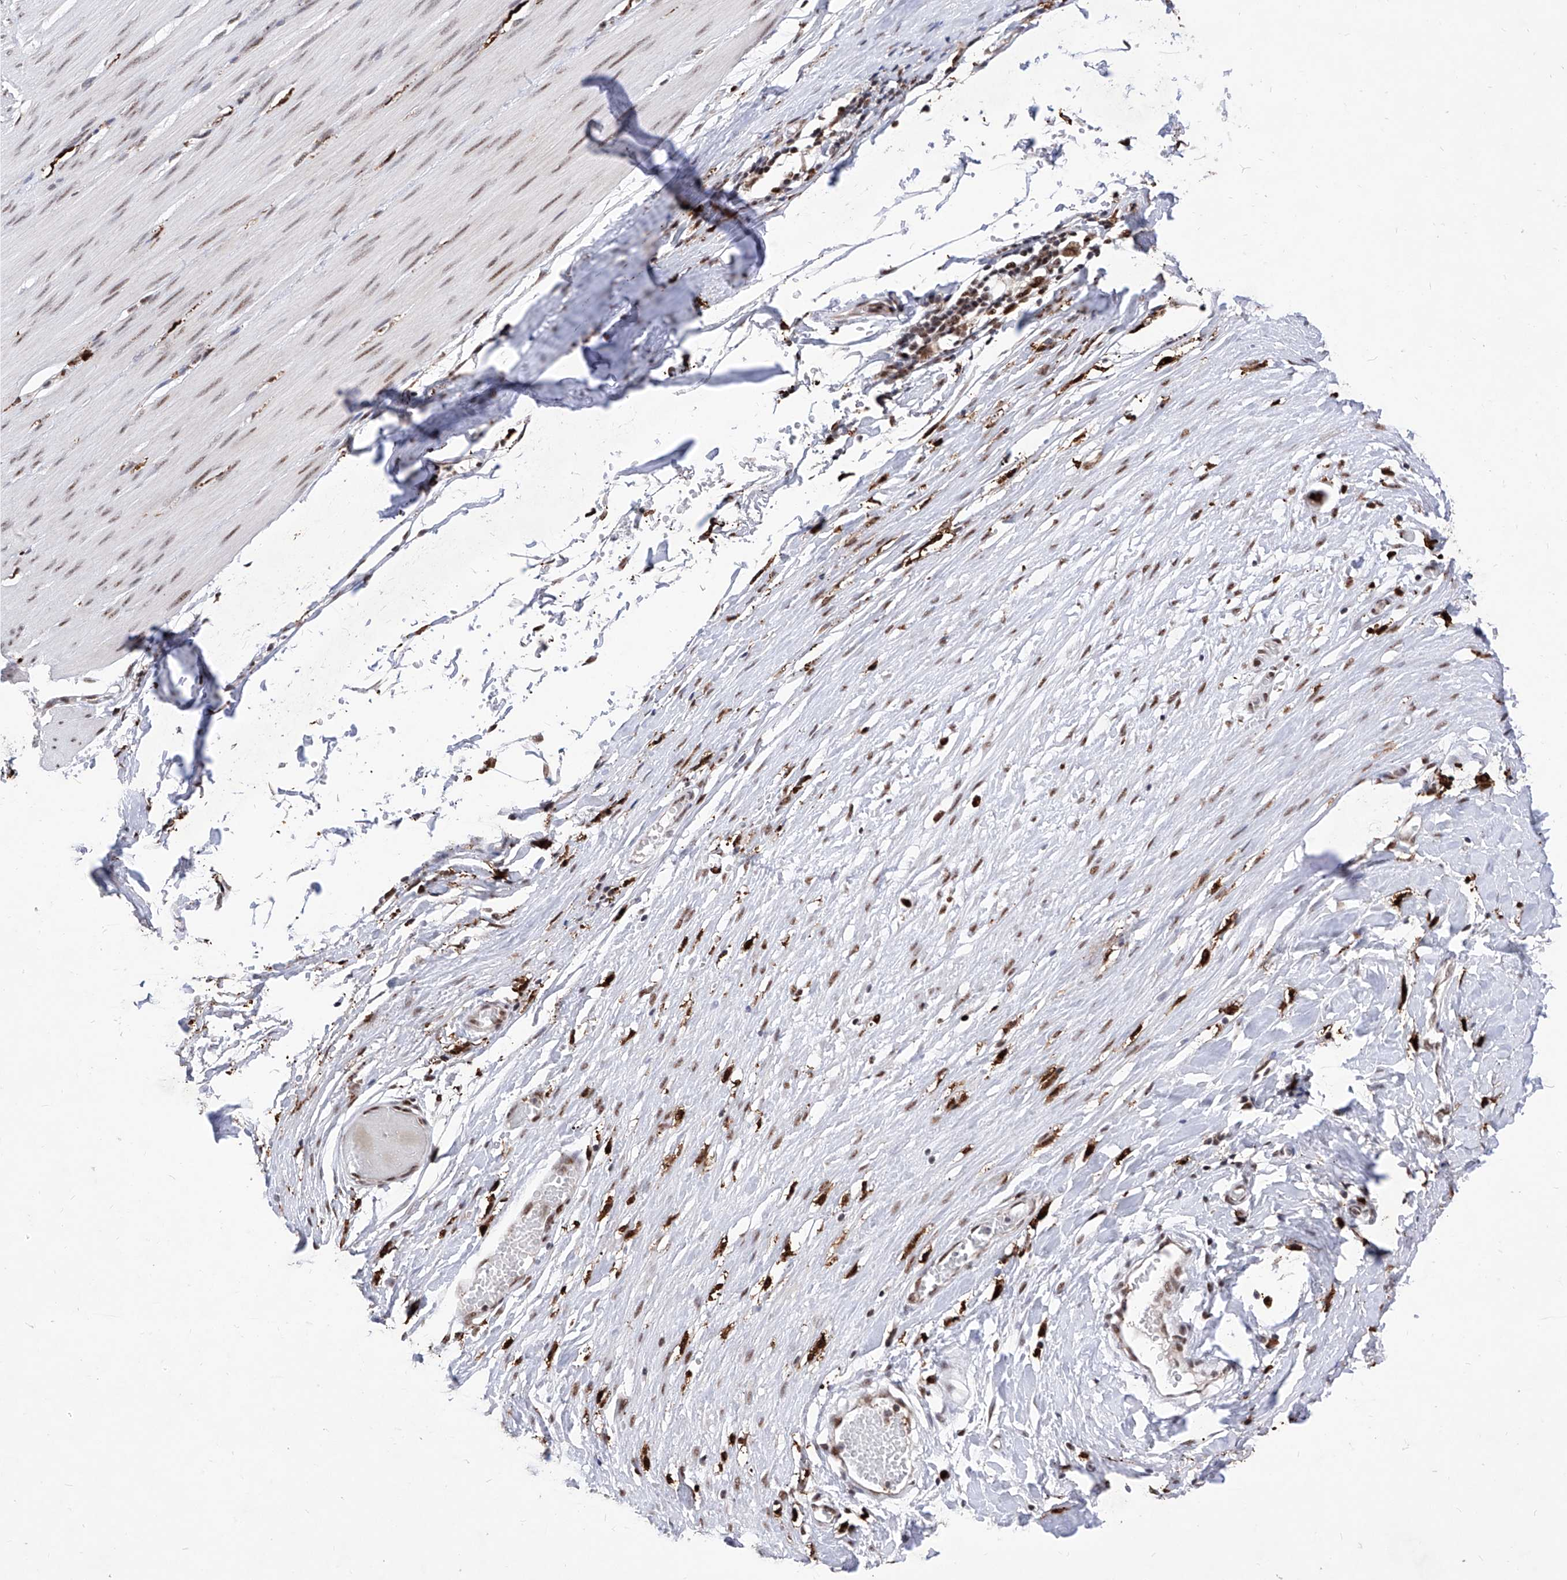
{"staining": {"intensity": "moderate", "quantity": "25%-75%", "location": "nuclear"}, "tissue": "smooth muscle", "cell_type": "Smooth muscle cells", "image_type": "normal", "snomed": [{"axis": "morphology", "description": "Normal tissue, NOS"}, {"axis": "morphology", "description": "Adenocarcinoma, NOS"}, {"axis": "topography", "description": "Colon"}, {"axis": "topography", "description": "Peripheral nerve tissue"}], "caption": "The immunohistochemical stain highlights moderate nuclear expression in smooth muscle cells of benign smooth muscle.", "gene": "PHF5A", "patient": {"sex": "male", "age": 14}}